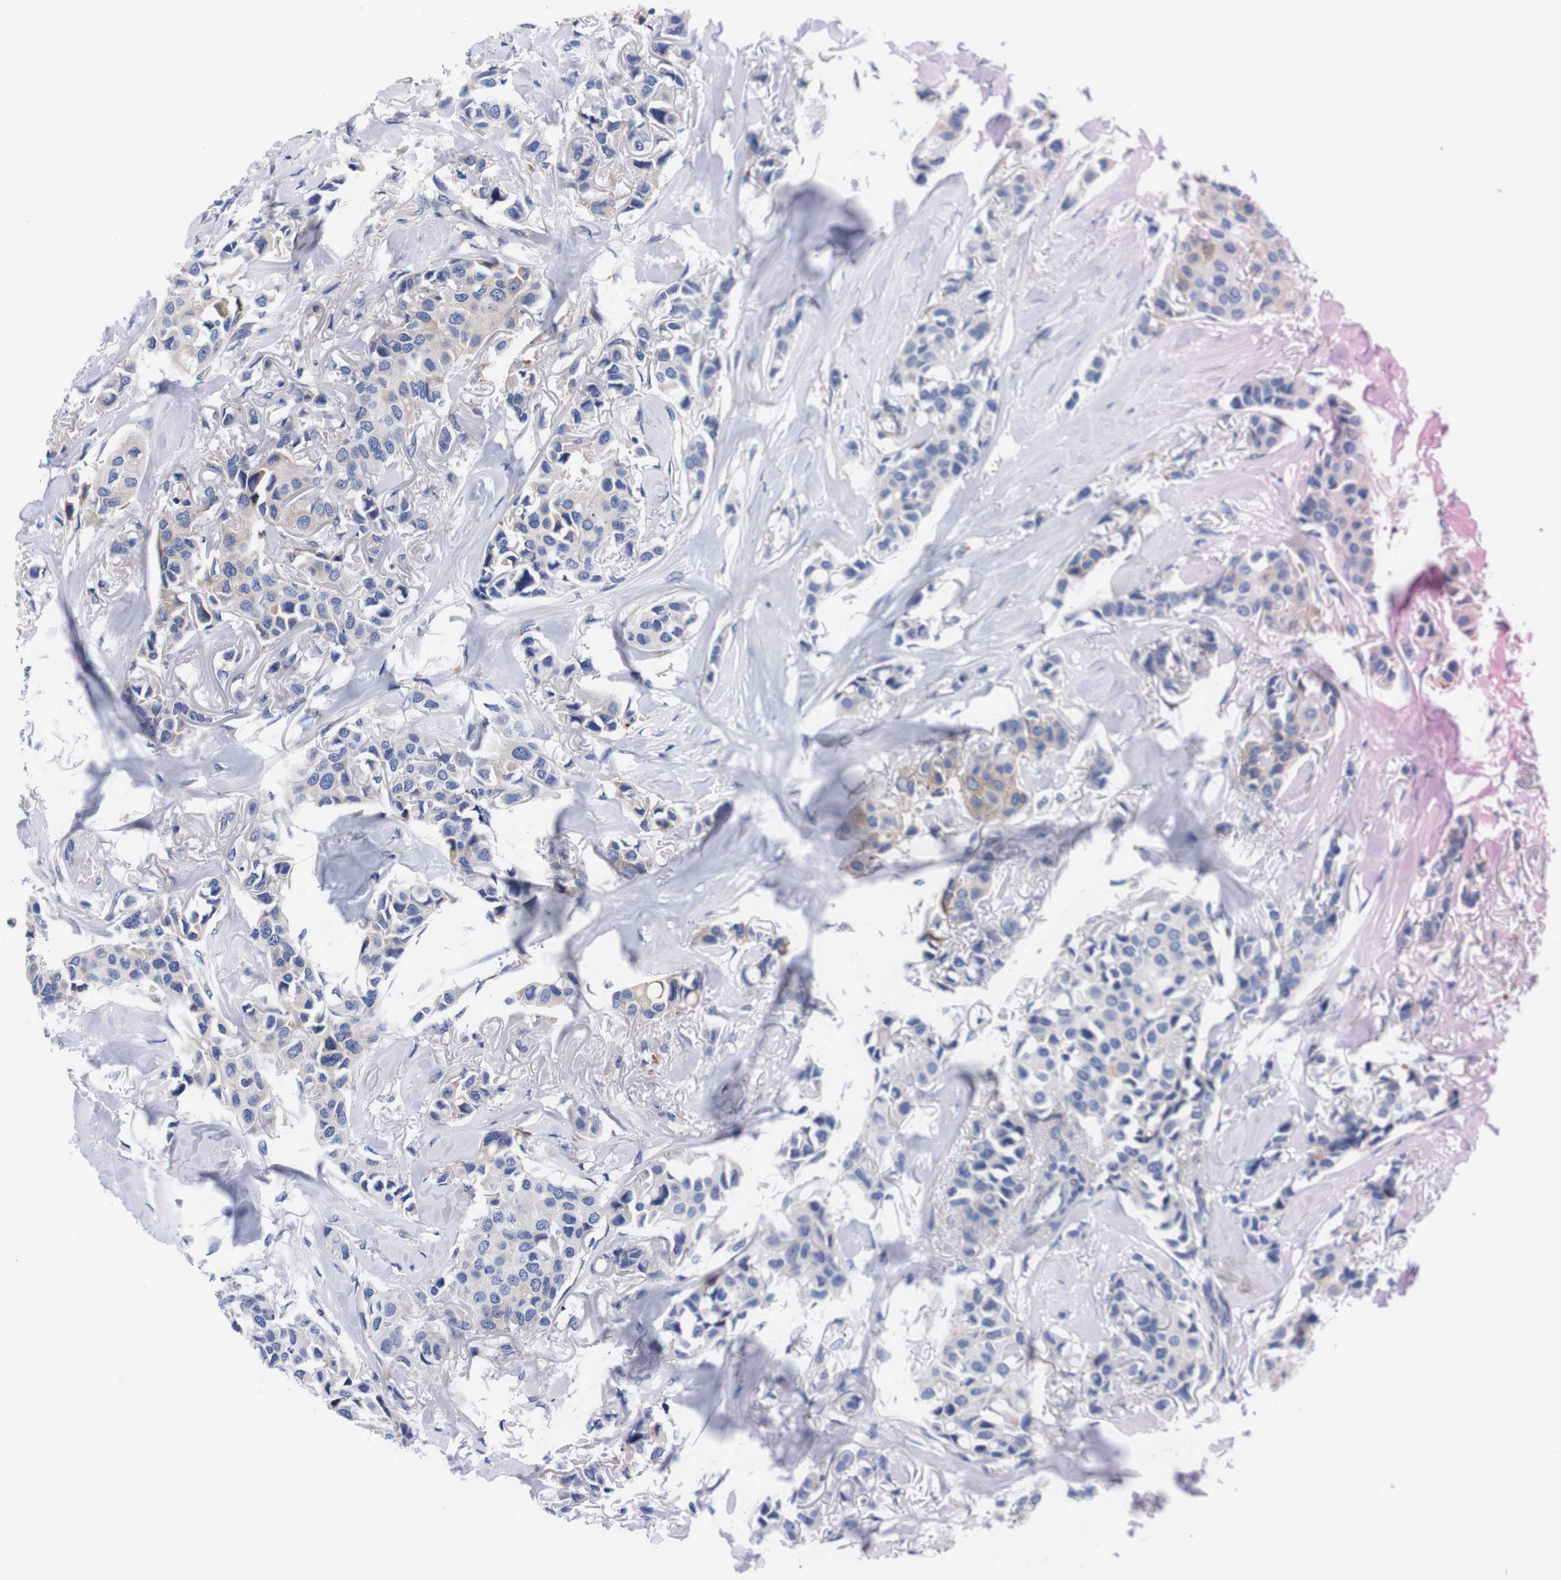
{"staining": {"intensity": "weak", "quantity": "<25%", "location": "cytoplasmic/membranous"}, "tissue": "breast cancer", "cell_type": "Tumor cells", "image_type": "cancer", "snomed": [{"axis": "morphology", "description": "Duct carcinoma"}, {"axis": "topography", "description": "Breast"}], "caption": "DAB immunohistochemical staining of human breast infiltrating ductal carcinoma reveals no significant expression in tumor cells. (IHC, brightfield microscopy, high magnification).", "gene": "NEBL", "patient": {"sex": "female", "age": 80}}